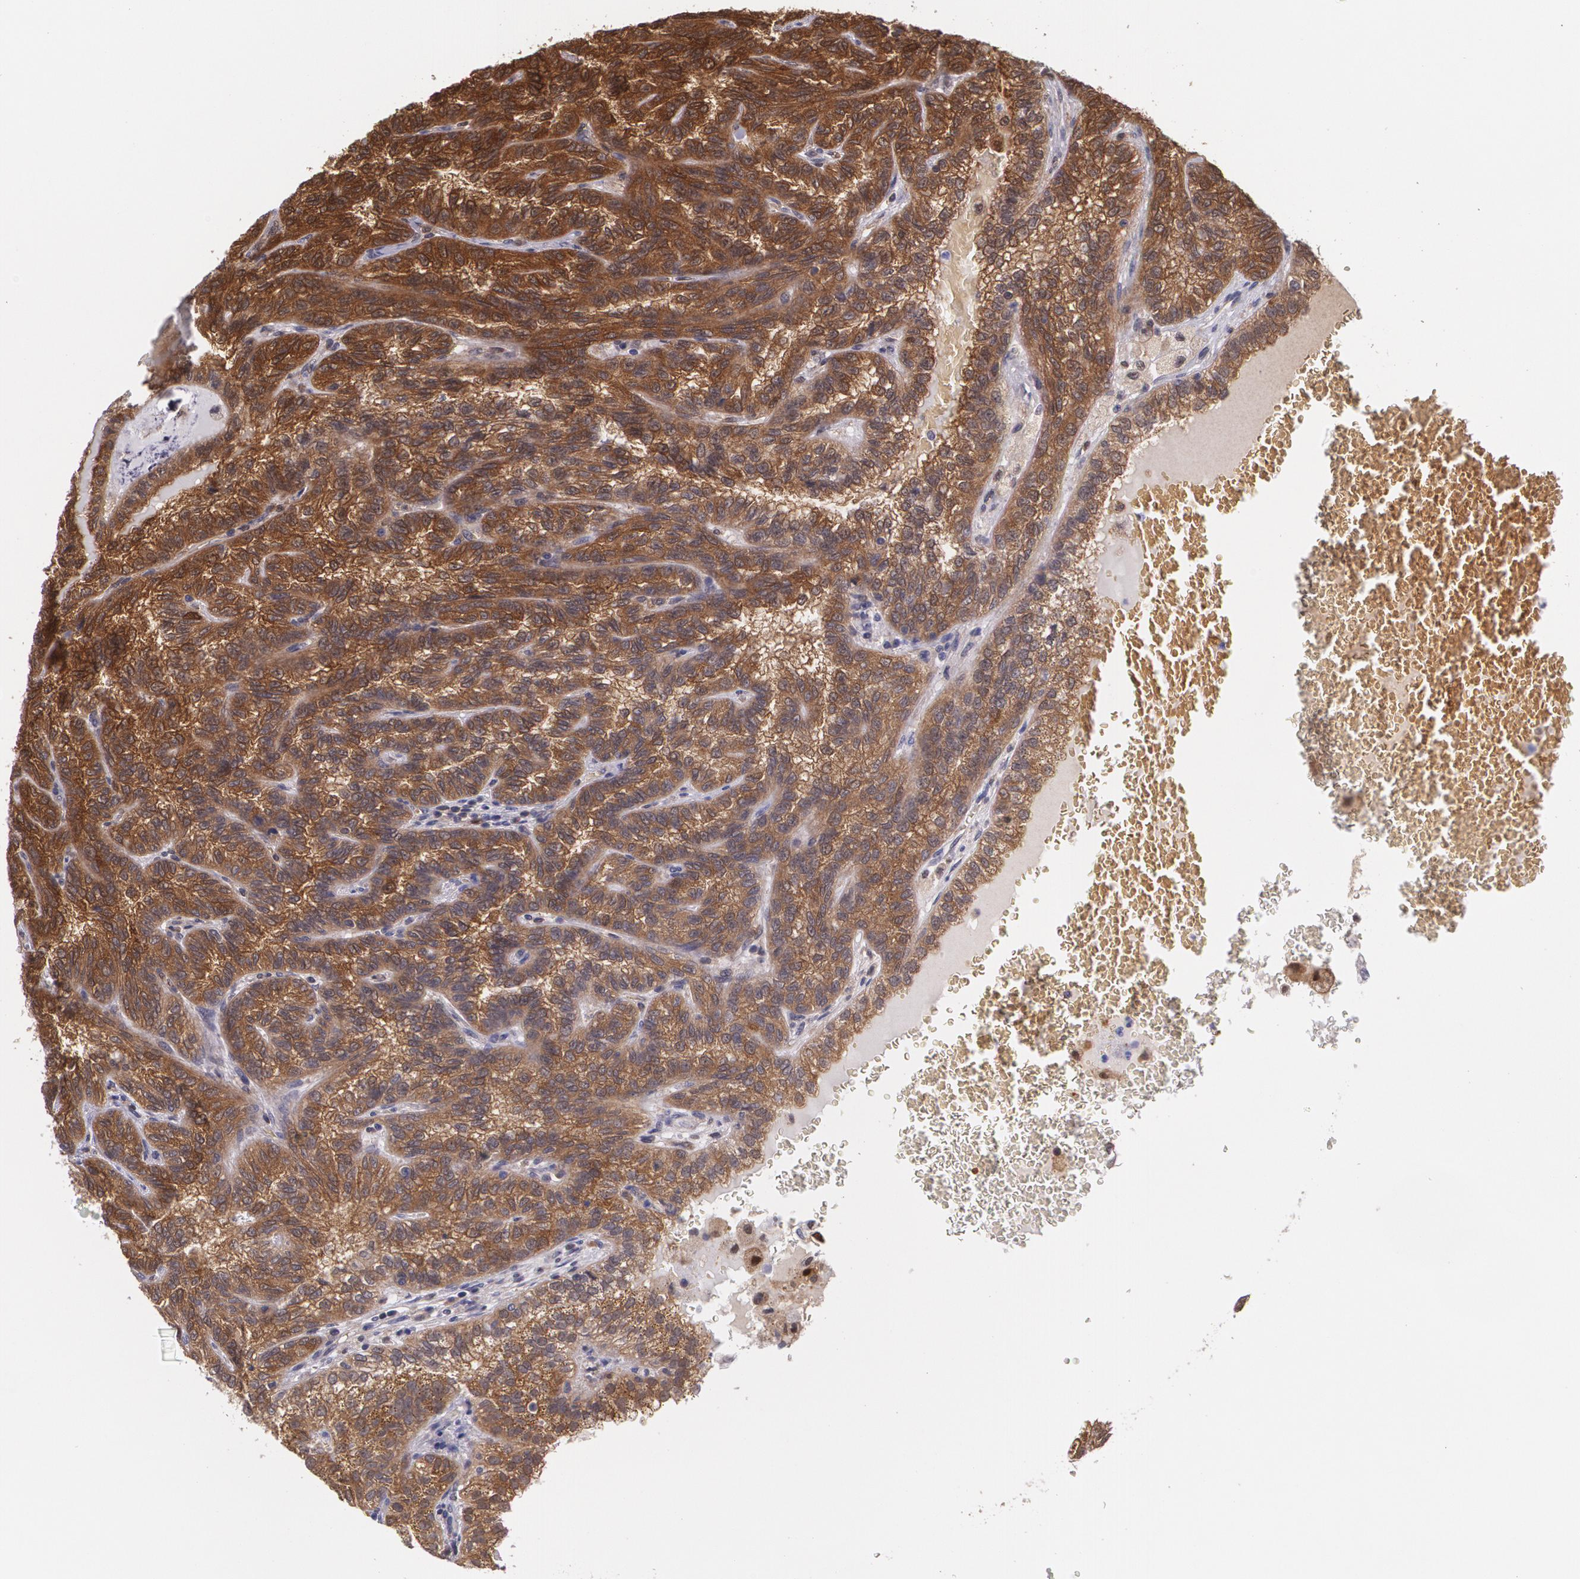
{"staining": {"intensity": "strong", "quantity": ">75%", "location": "cytoplasmic/membranous"}, "tissue": "renal cancer", "cell_type": "Tumor cells", "image_type": "cancer", "snomed": [{"axis": "morphology", "description": "Inflammation, NOS"}, {"axis": "morphology", "description": "Adenocarcinoma, NOS"}, {"axis": "topography", "description": "Kidney"}], "caption": "Immunohistochemistry (IHC) (DAB) staining of human renal adenocarcinoma exhibits strong cytoplasmic/membranous protein positivity in approximately >75% of tumor cells. (IHC, brightfield microscopy, high magnification).", "gene": "HSPH1", "patient": {"sex": "male", "age": 68}}